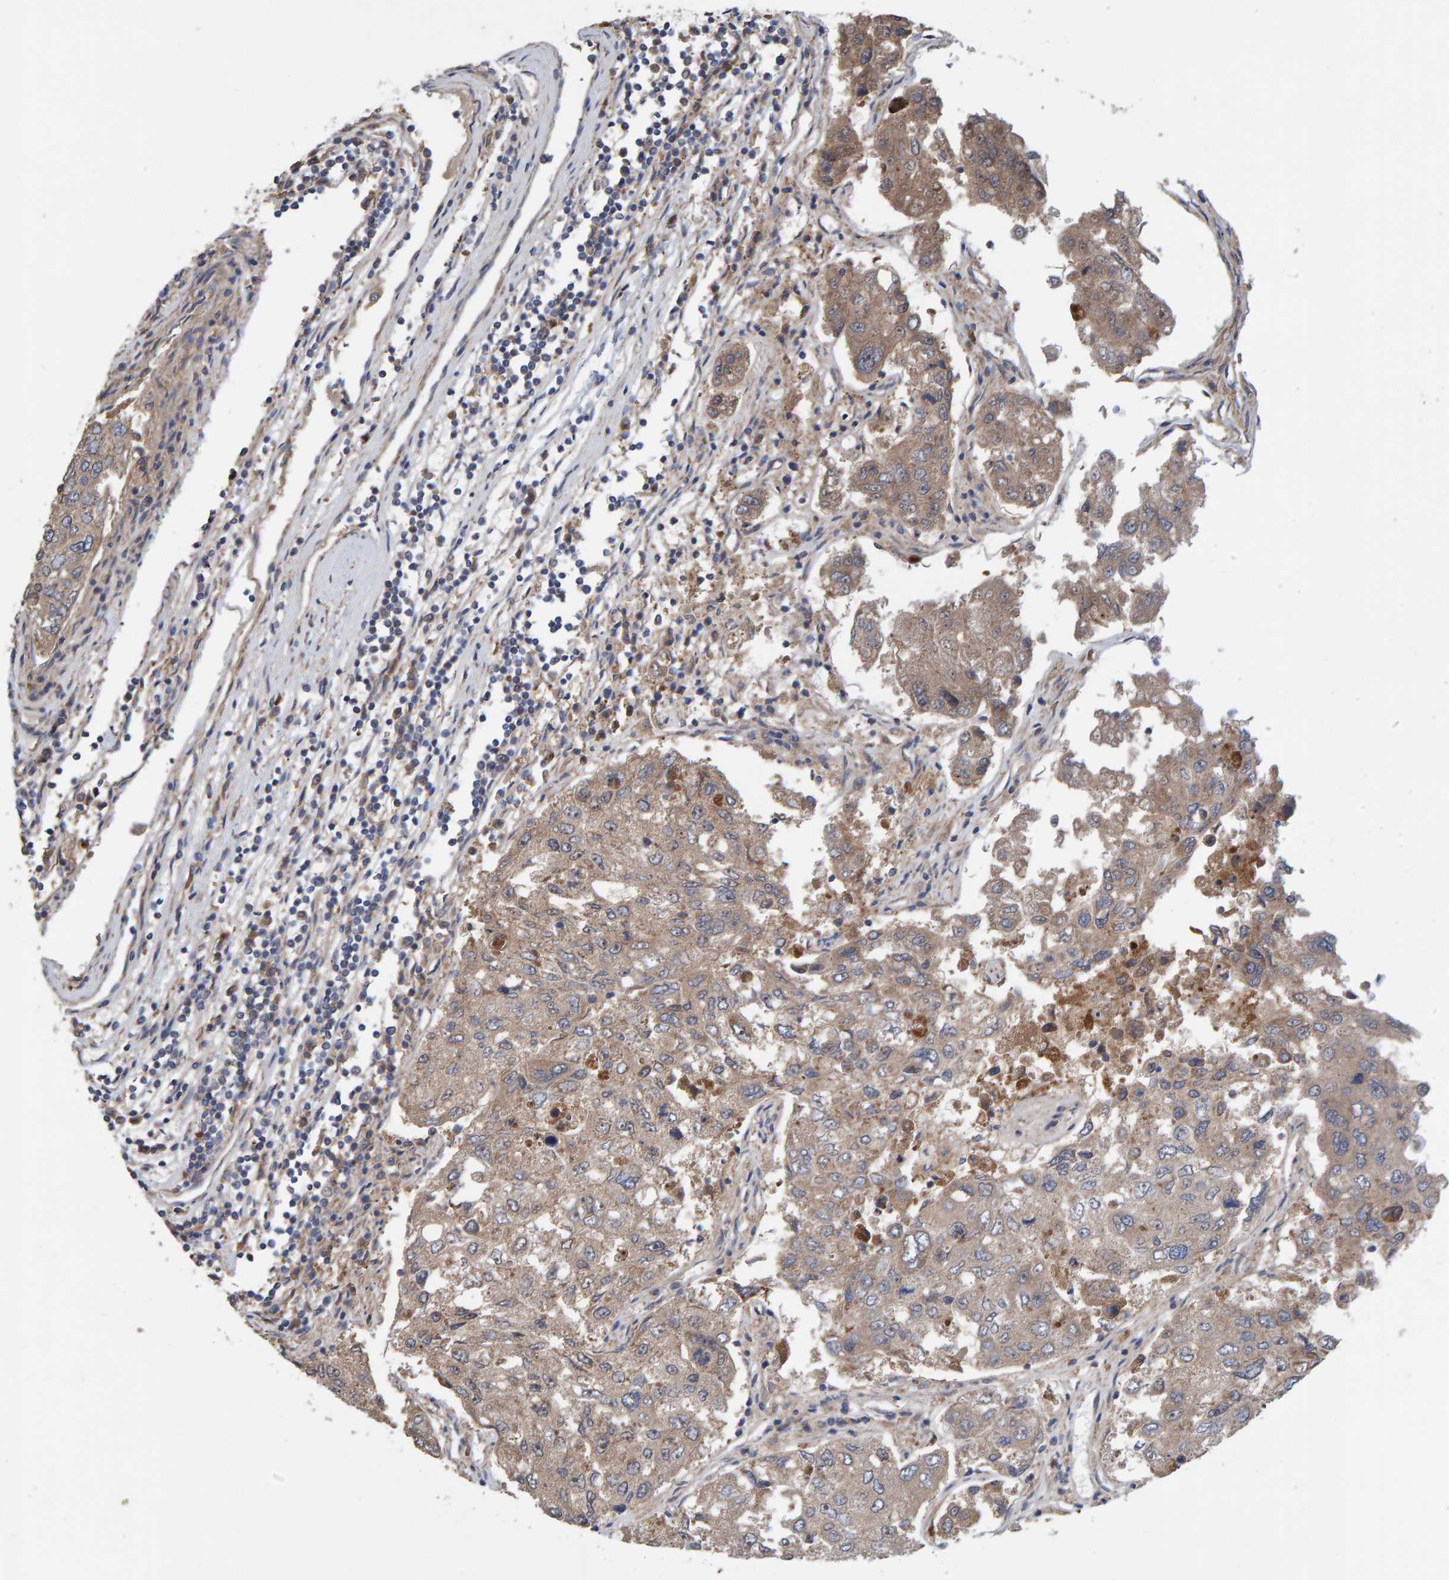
{"staining": {"intensity": "weak", "quantity": ">75%", "location": "cytoplasmic/membranous"}, "tissue": "urothelial cancer", "cell_type": "Tumor cells", "image_type": "cancer", "snomed": [{"axis": "morphology", "description": "Urothelial carcinoma, High grade"}, {"axis": "topography", "description": "Lymph node"}, {"axis": "topography", "description": "Urinary bladder"}], "caption": "Human urothelial cancer stained for a protein (brown) shows weak cytoplasmic/membranous positive staining in approximately >75% of tumor cells.", "gene": "KIAA0753", "patient": {"sex": "male", "age": 51}}